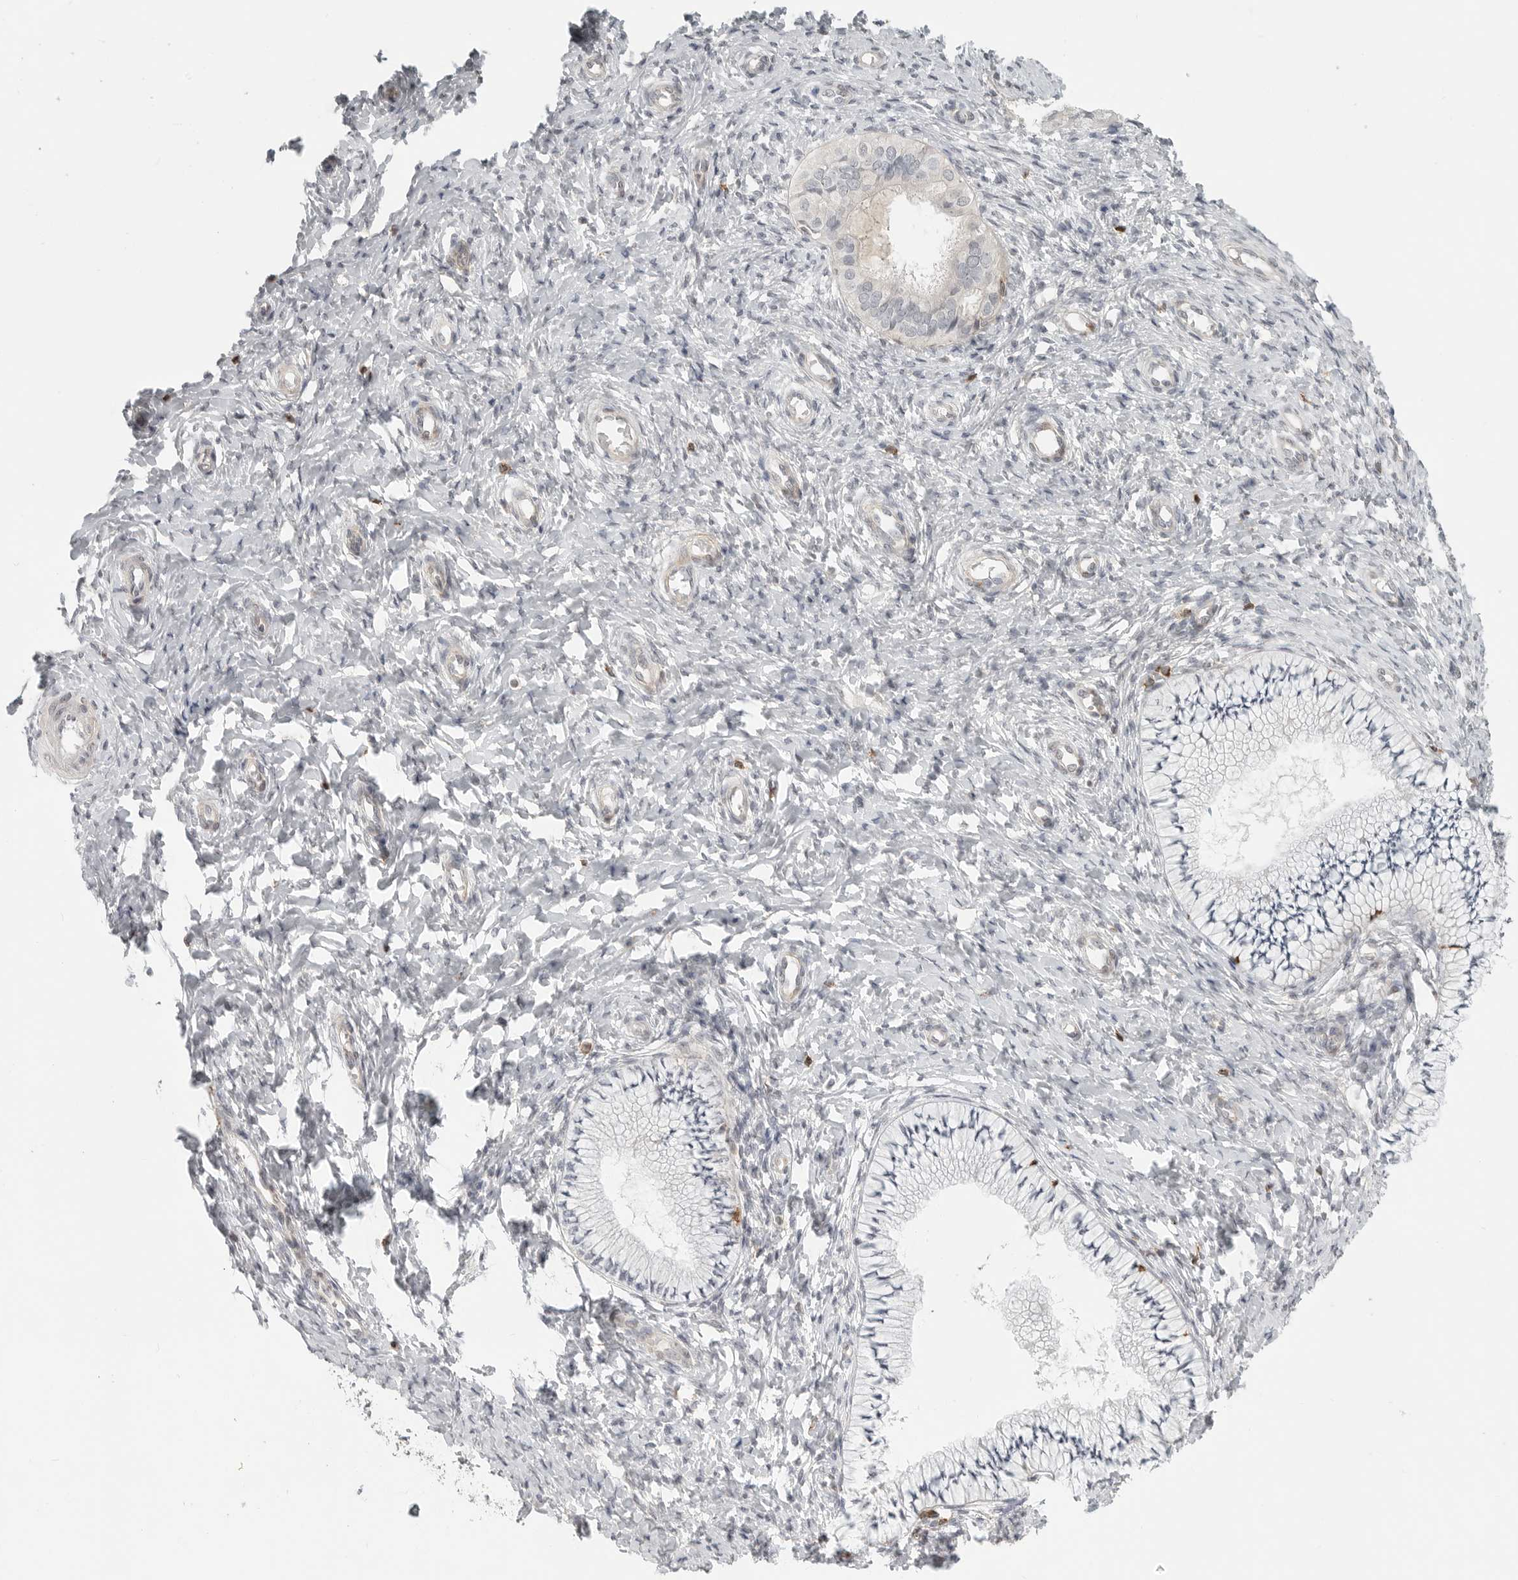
{"staining": {"intensity": "negative", "quantity": "none", "location": "none"}, "tissue": "cervix", "cell_type": "Glandular cells", "image_type": "normal", "snomed": [{"axis": "morphology", "description": "Normal tissue, NOS"}, {"axis": "topography", "description": "Cervix"}], "caption": "Immunohistochemical staining of unremarkable human cervix exhibits no significant positivity in glandular cells.", "gene": "SH3KBP1", "patient": {"sex": "female", "age": 36}}